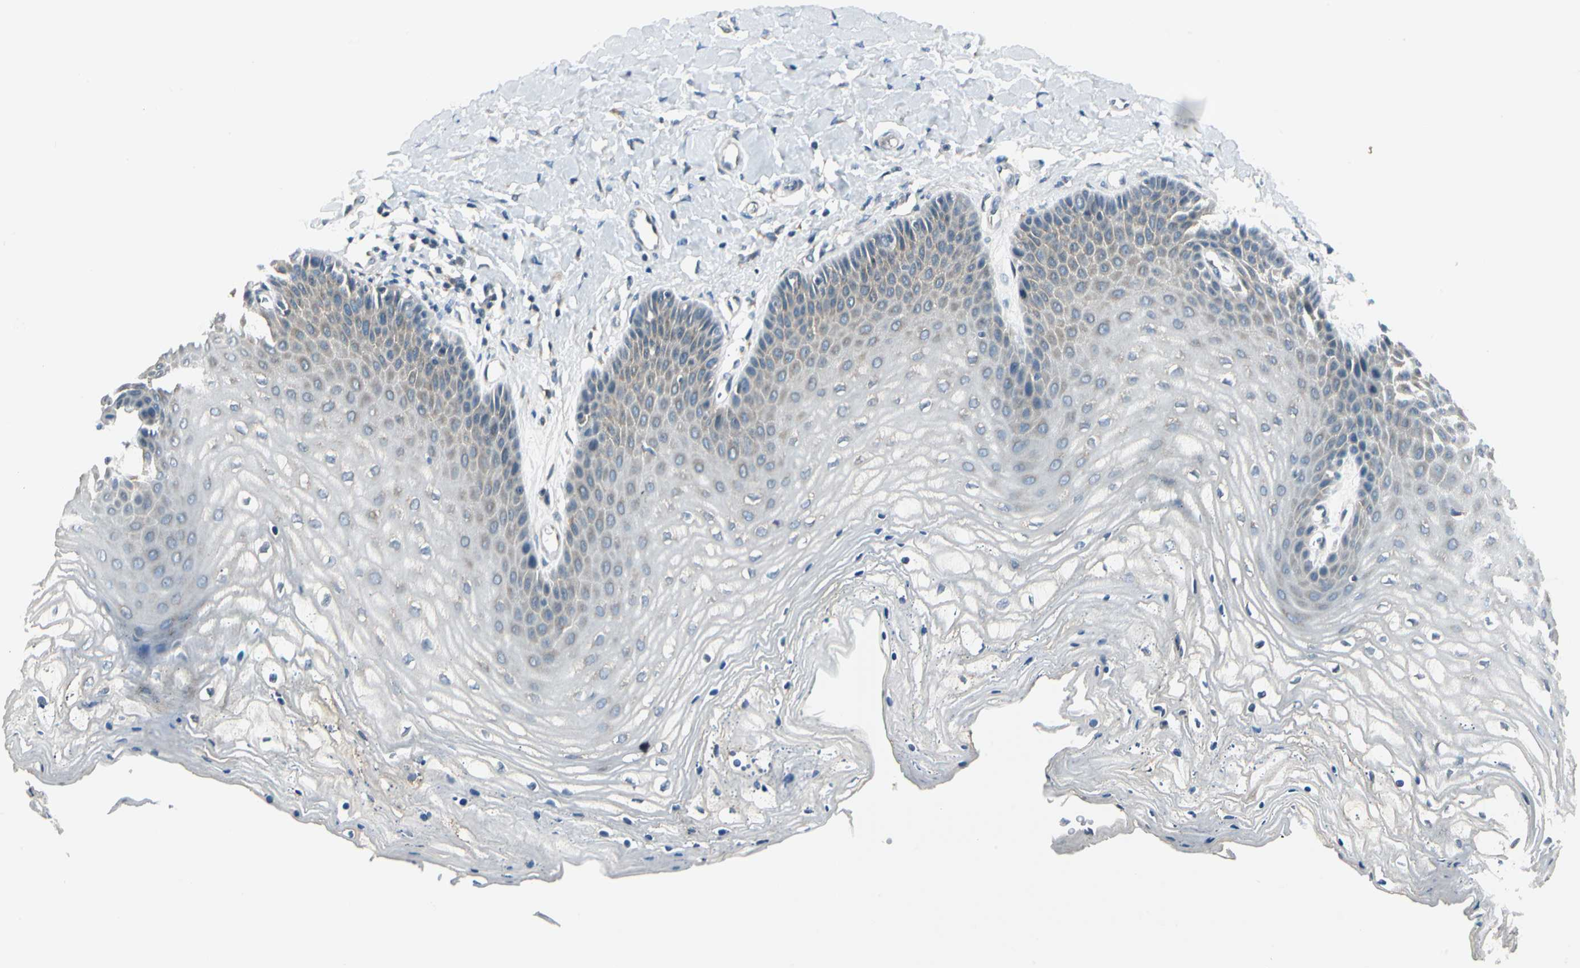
{"staining": {"intensity": "weak", "quantity": "<25%", "location": "cytoplasmic/membranous"}, "tissue": "vagina", "cell_type": "Squamous epithelial cells", "image_type": "normal", "snomed": [{"axis": "morphology", "description": "Normal tissue, NOS"}, {"axis": "topography", "description": "Vagina"}], "caption": "Immunohistochemistry of unremarkable vagina displays no staining in squamous epithelial cells.", "gene": "BNIP1", "patient": {"sex": "female", "age": 68}}